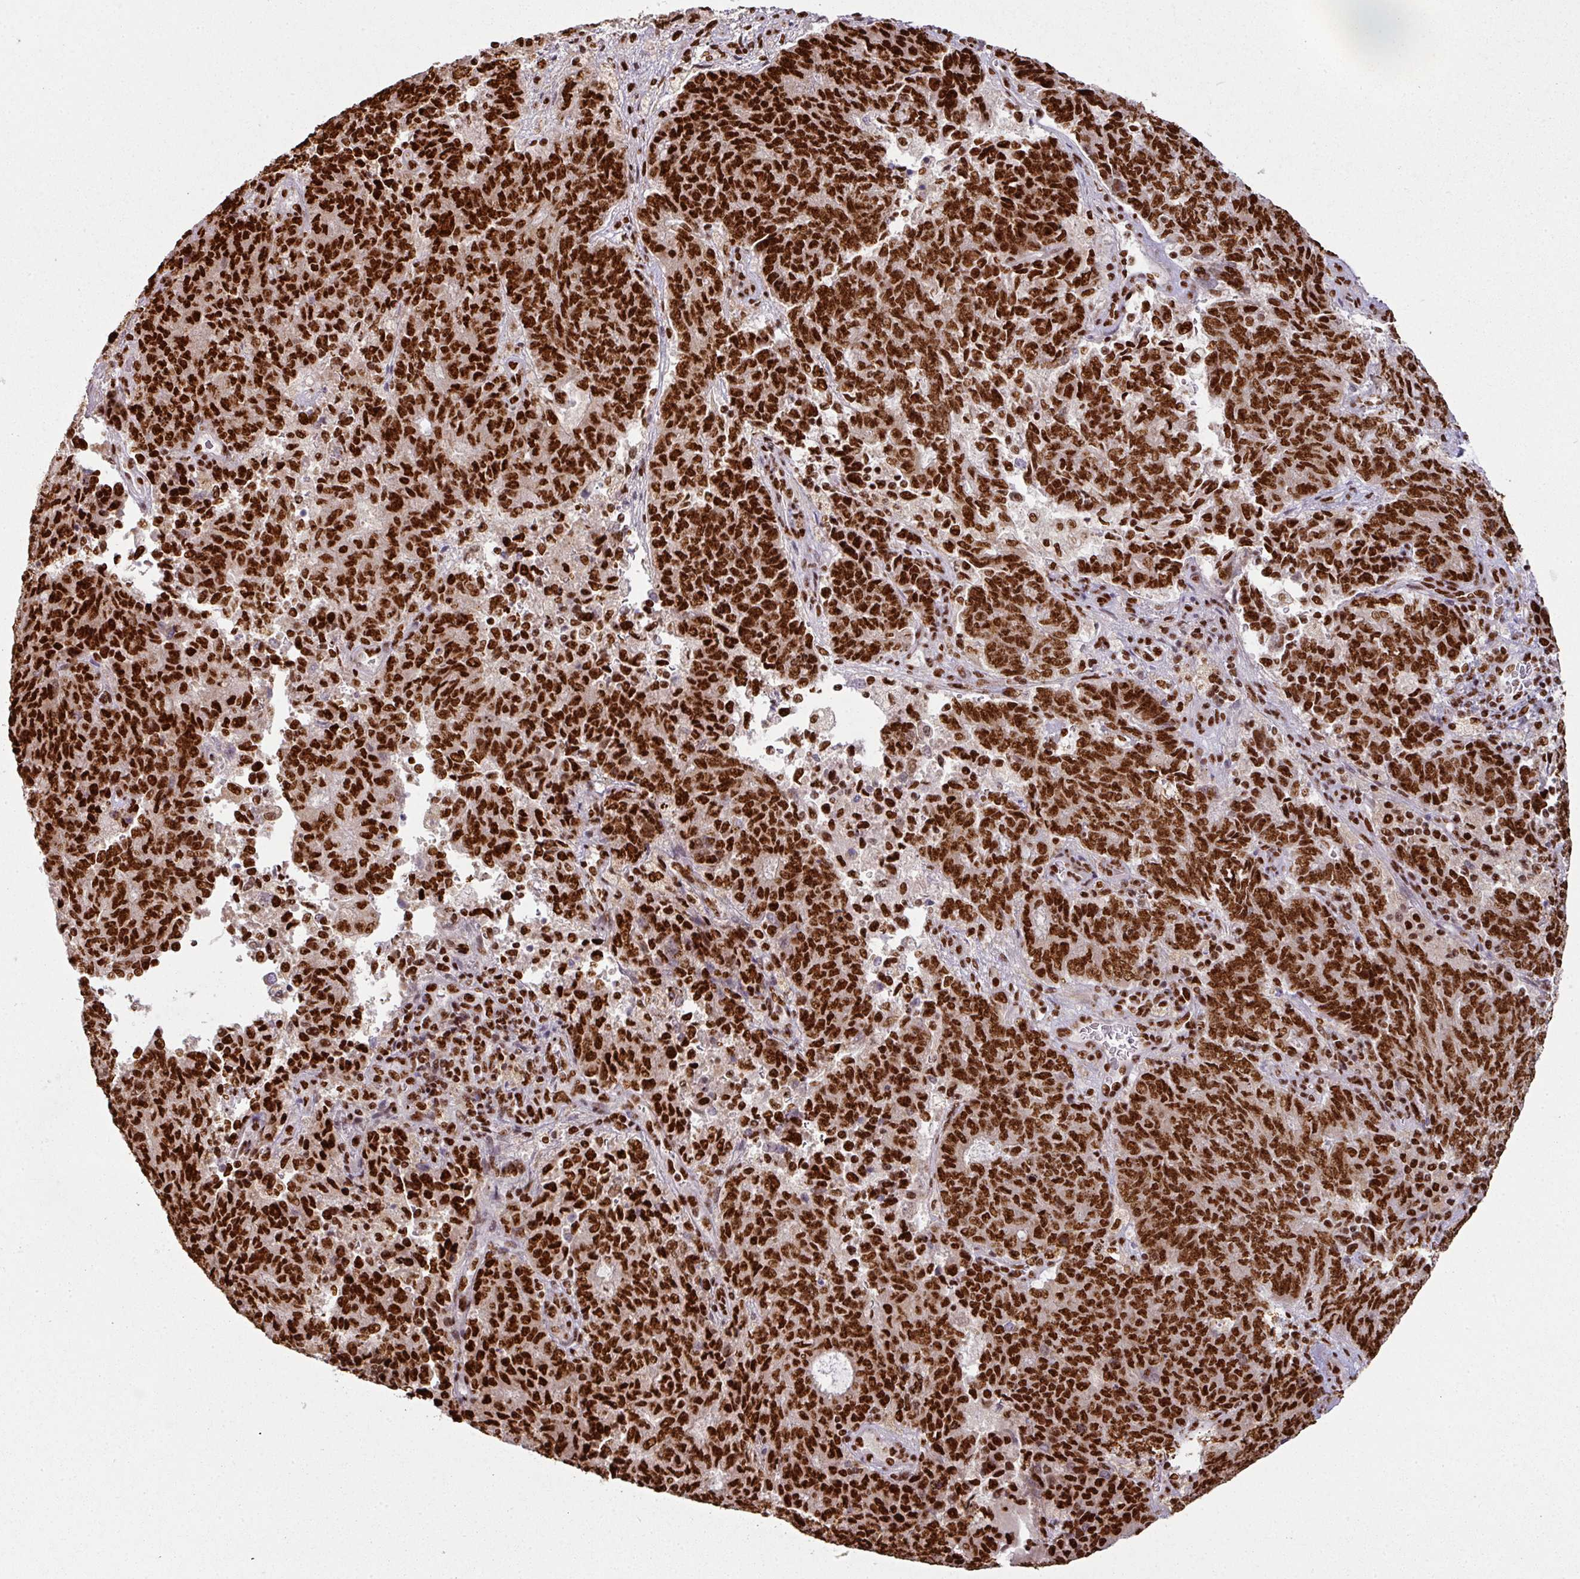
{"staining": {"intensity": "strong", "quantity": ">75%", "location": "nuclear"}, "tissue": "endometrial cancer", "cell_type": "Tumor cells", "image_type": "cancer", "snomed": [{"axis": "morphology", "description": "Adenocarcinoma, NOS"}, {"axis": "topography", "description": "Endometrium"}], "caption": "This image demonstrates IHC staining of endometrial cancer, with high strong nuclear expression in approximately >75% of tumor cells.", "gene": "SIK3", "patient": {"sex": "female", "age": 80}}